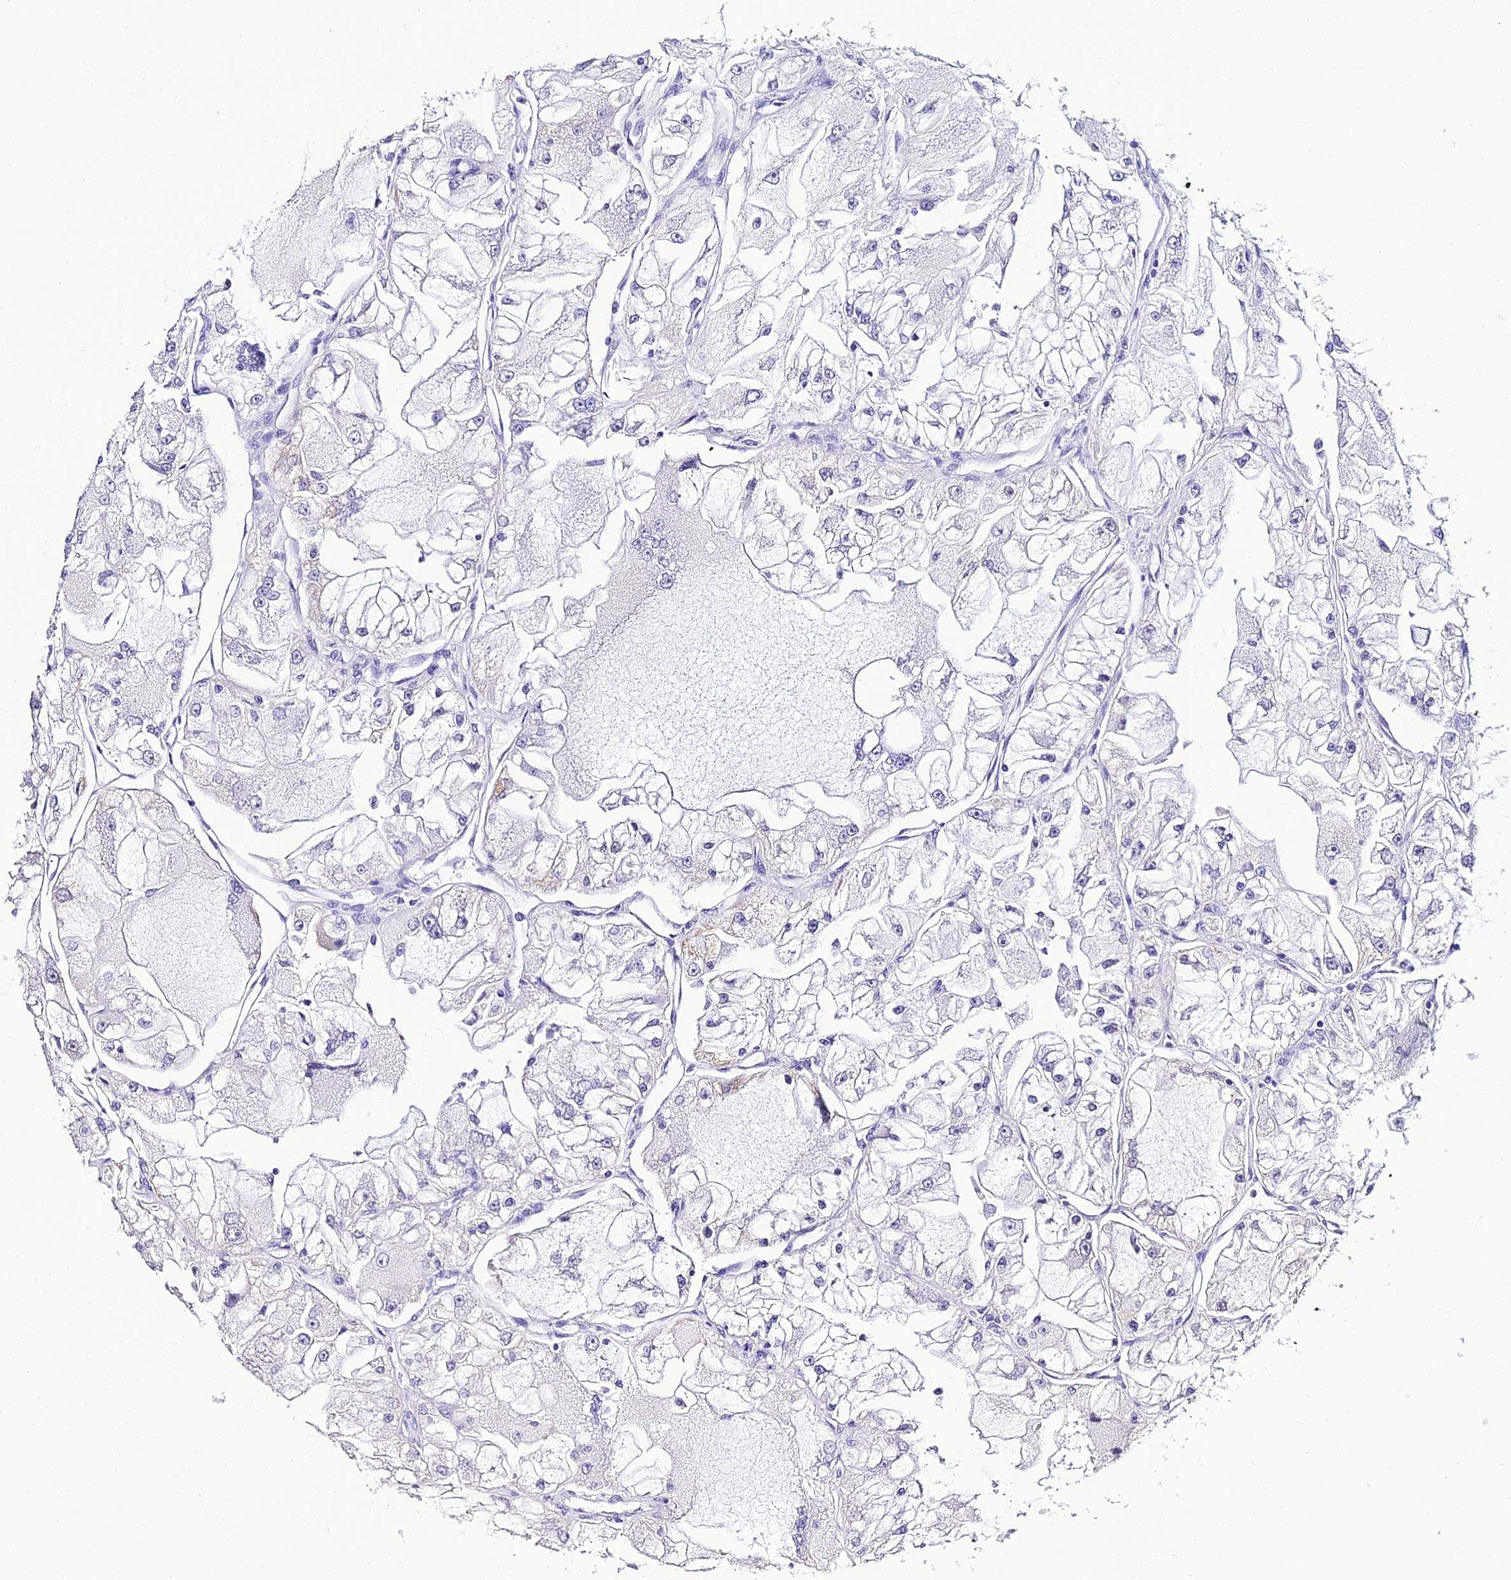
{"staining": {"intensity": "negative", "quantity": "none", "location": "none"}, "tissue": "renal cancer", "cell_type": "Tumor cells", "image_type": "cancer", "snomed": [{"axis": "morphology", "description": "Adenocarcinoma, NOS"}, {"axis": "topography", "description": "Kidney"}], "caption": "Tumor cells are negative for protein expression in human renal adenocarcinoma.", "gene": "PPP4R2", "patient": {"sex": "female", "age": 72}}